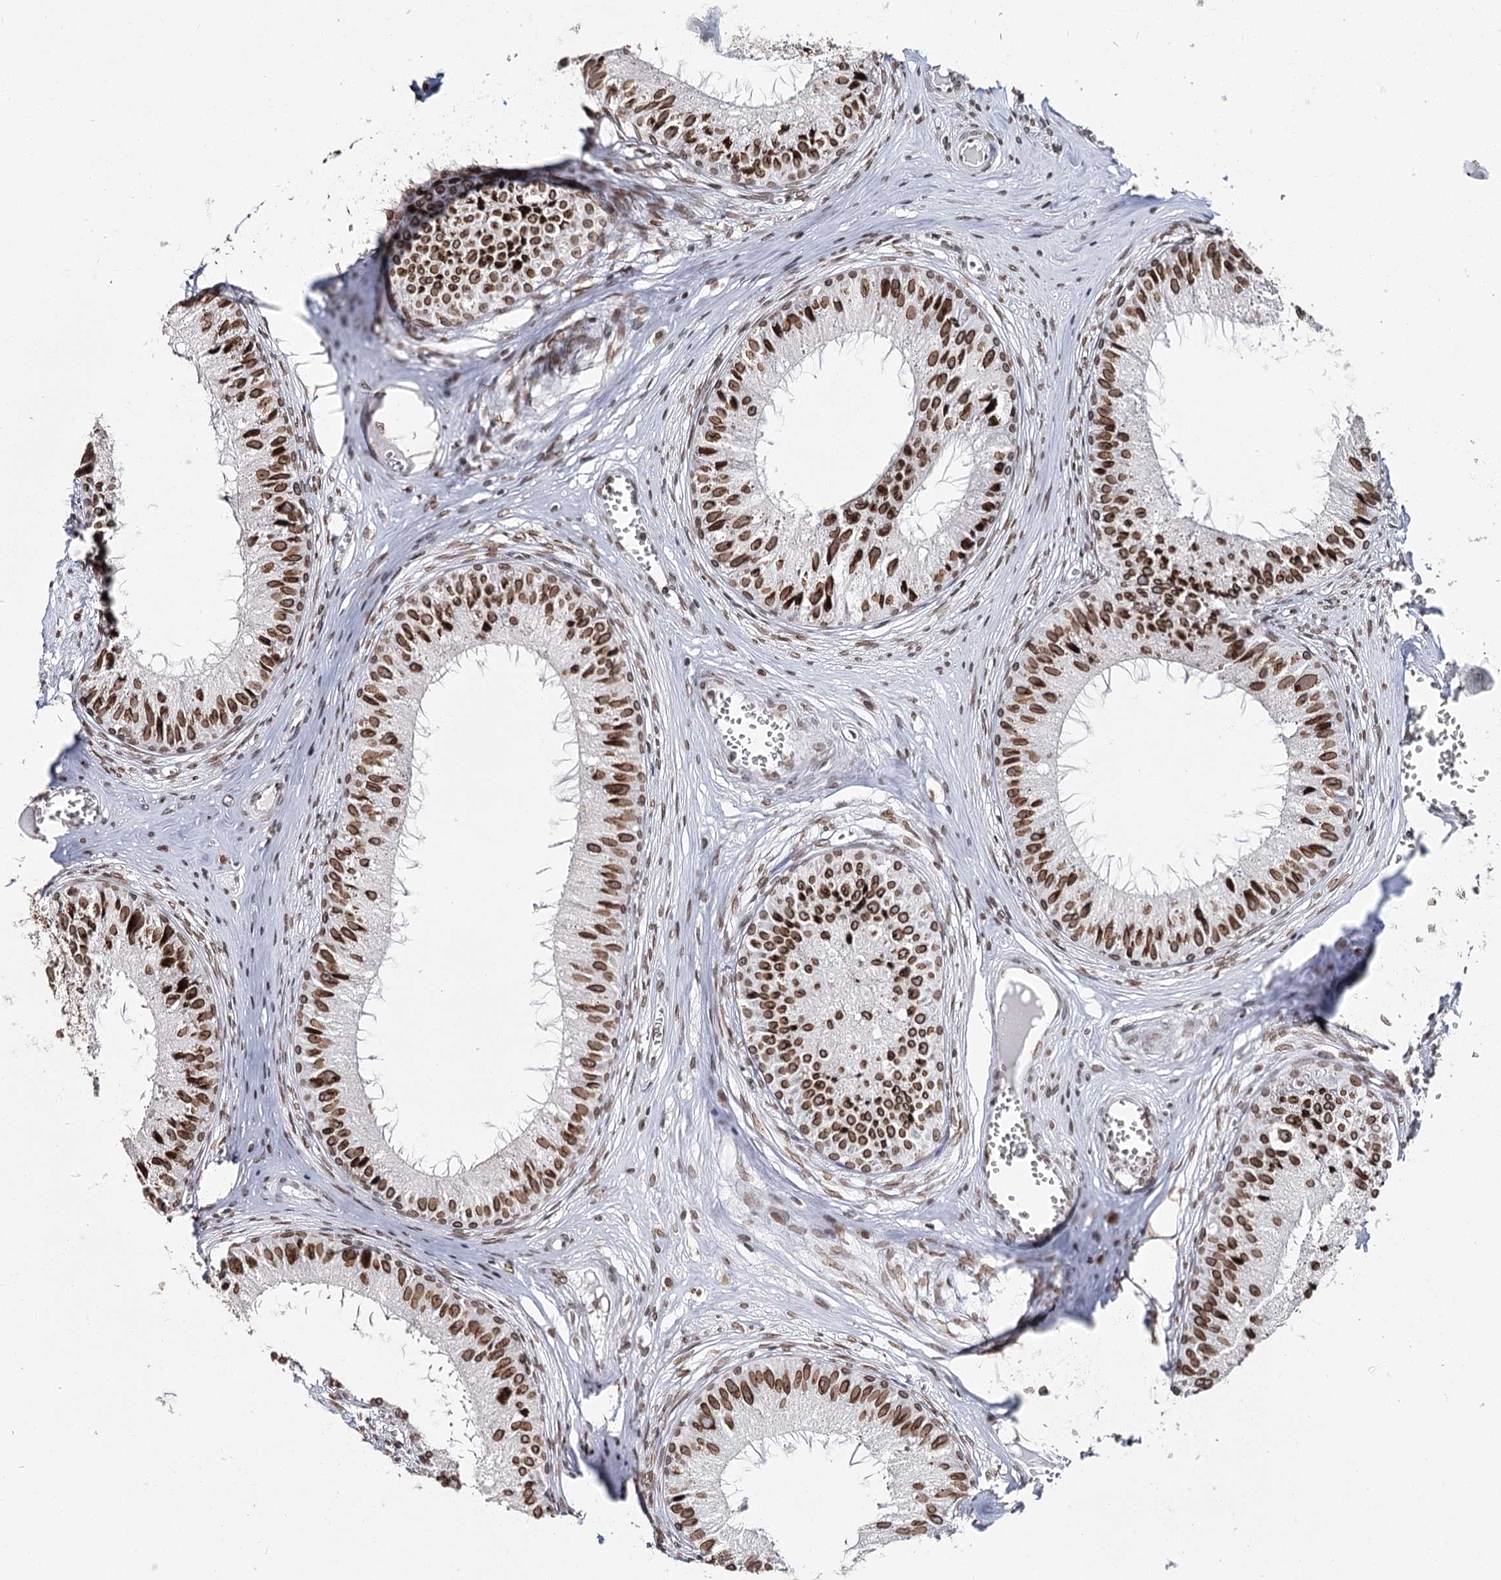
{"staining": {"intensity": "strong", "quantity": ">75%", "location": "cytoplasmic/membranous,nuclear"}, "tissue": "epididymis", "cell_type": "Glandular cells", "image_type": "normal", "snomed": [{"axis": "morphology", "description": "Normal tissue, NOS"}, {"axis": "topography", "description": "Epididymis"}], "caption": "A high amount of strong cytoplasmic/membranous,nuclear positivity is appreciated in about >75% of glandular cells in benign epididymis.", "gene": "KIAA0930", "patient": {"sex": "male", "age": 36}}